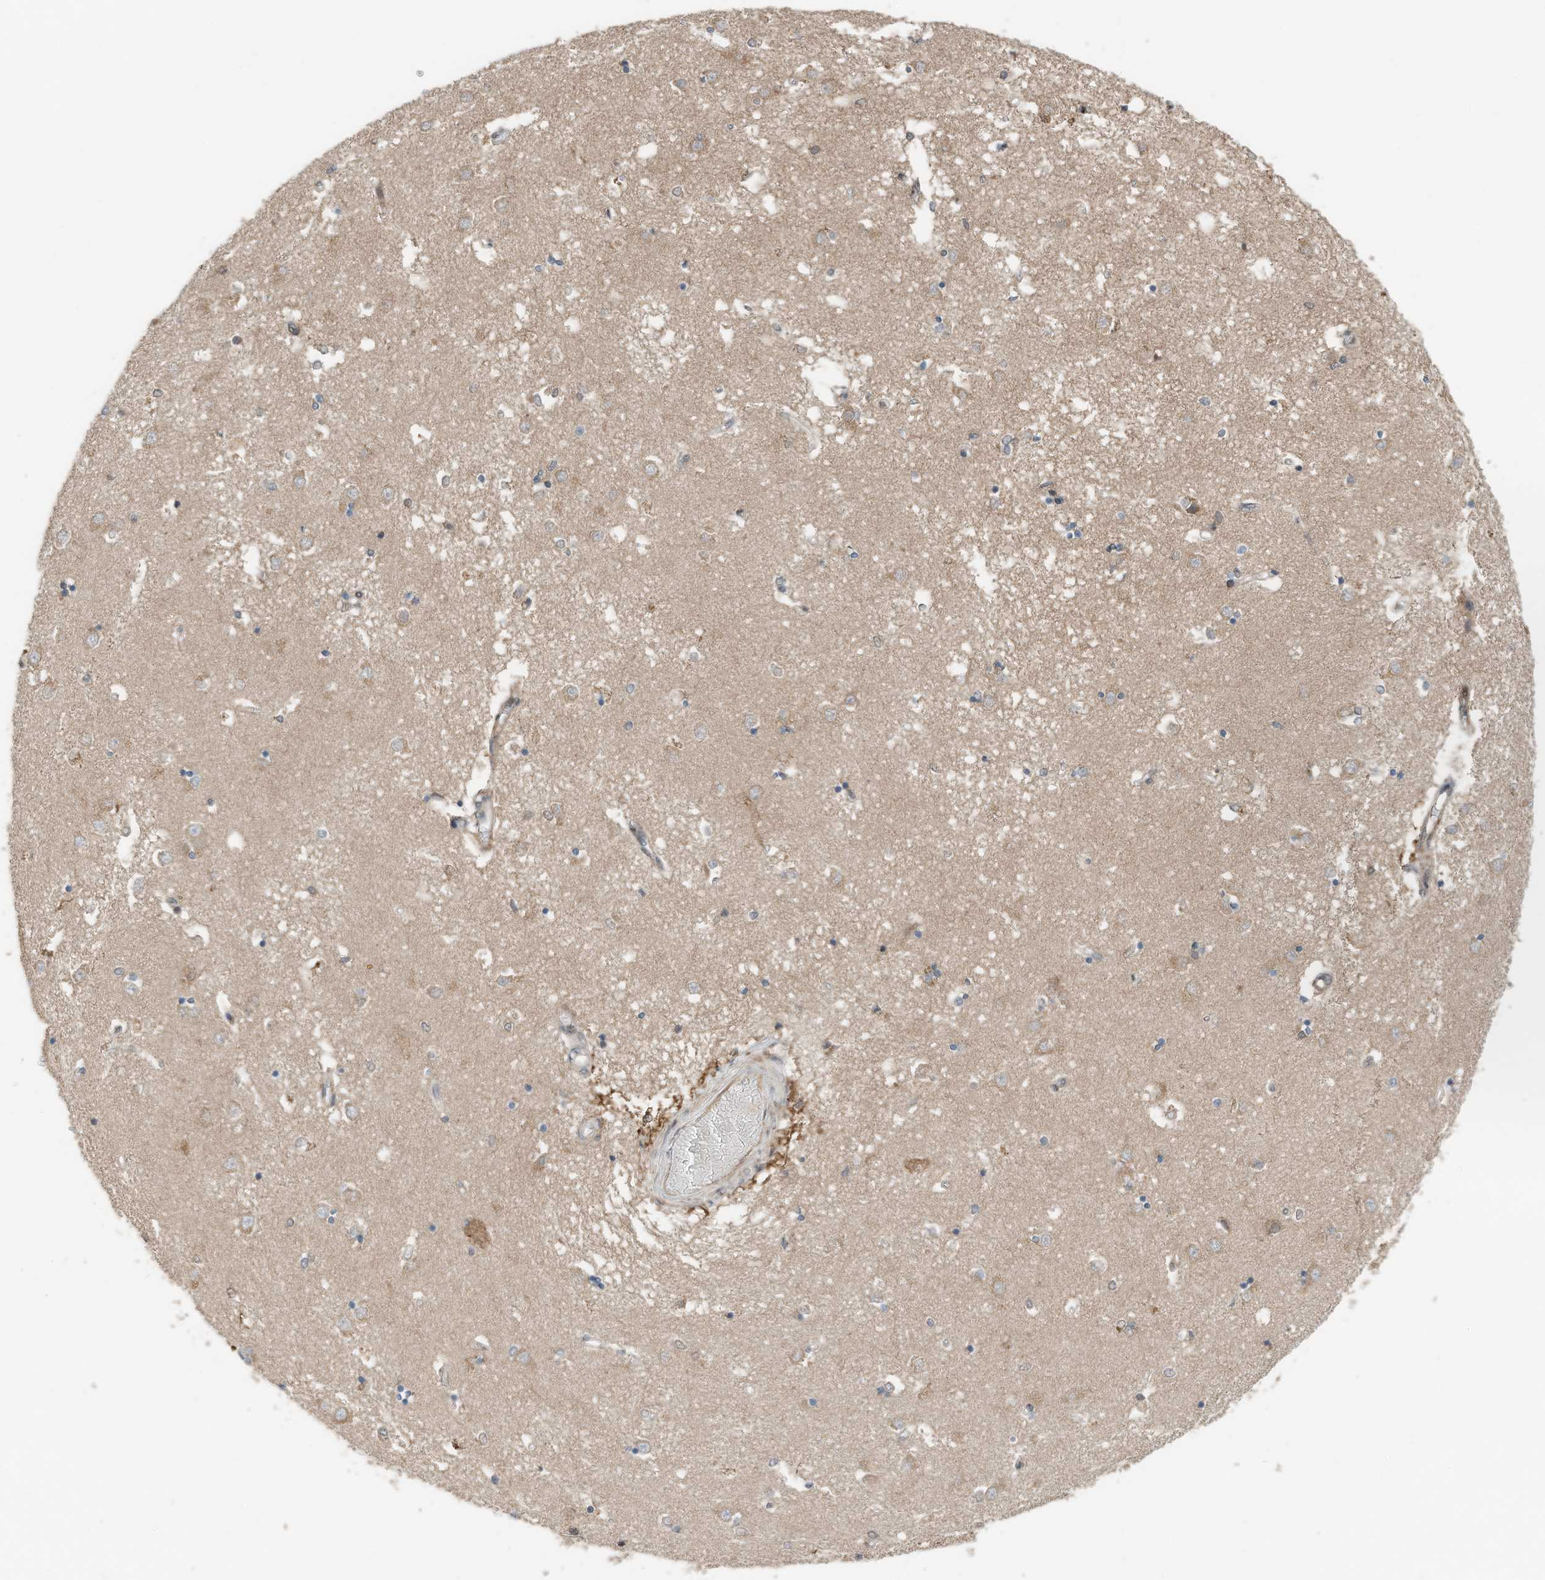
{"staining": {"intensity": "negative", "quantity": "none", "location": "none"}, "tissue": "caudate", "cell_type": "Glial cells", "image_type": "normal", "snomed": [{"axis": "morphology", "description": "Normal tissue, NOS"}, {"axis": "topography", "description": "Lateral ventricle wall"}], "caption": "Immunohistochemical staining of unremarkable caudate reveals no significant positivity in glial cells. The staining was performed using DAB to visualize the protein expression in brown, while the nuclei were stained in blue with hematoxylin (Magnification: 20x).", "gene": "RMND1", "patient": {"sex": "male", "age": 45}}